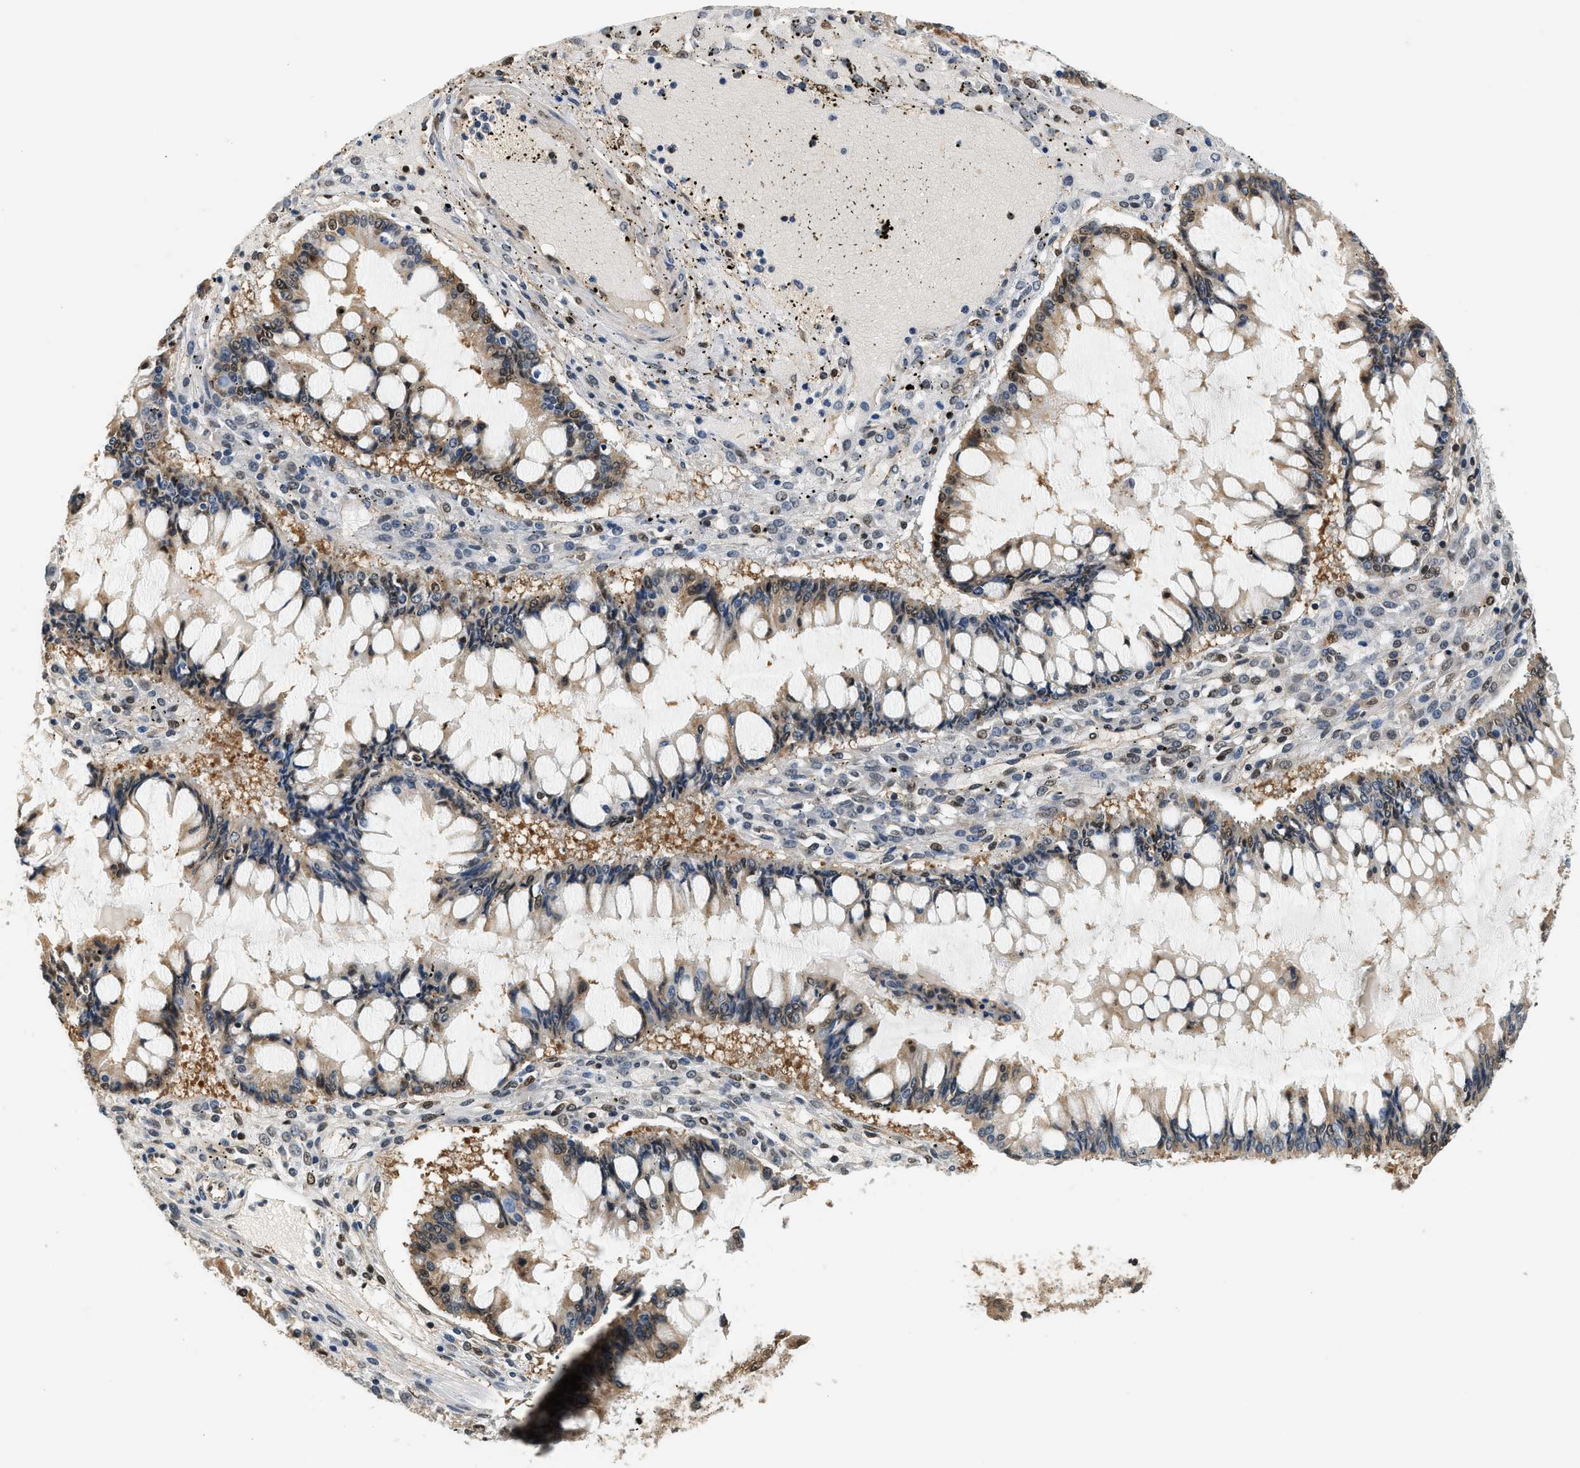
{"staining": {"intensity": "weak", "quantity": ">75%", "location": "cytoplasmic/membranous"}, "tissue": "ovarian cancer", "cell_type": "Tumor cells", "image_type": "cancer", "snomed": [{"axis": "morphology", "description": "Cystadenocarcinoma, mucinous, NOS"}, {"axis": "topography", "description": "Ovary"}], "caption": "Approximately >75% of tumor cells in ovarian cancer display weak cytoplasmic/membranous protein positivity as visualized by brown immunohistochemical staining.", "gene": "PSMD3", "patient": {"sex": "female", "age": 73}}